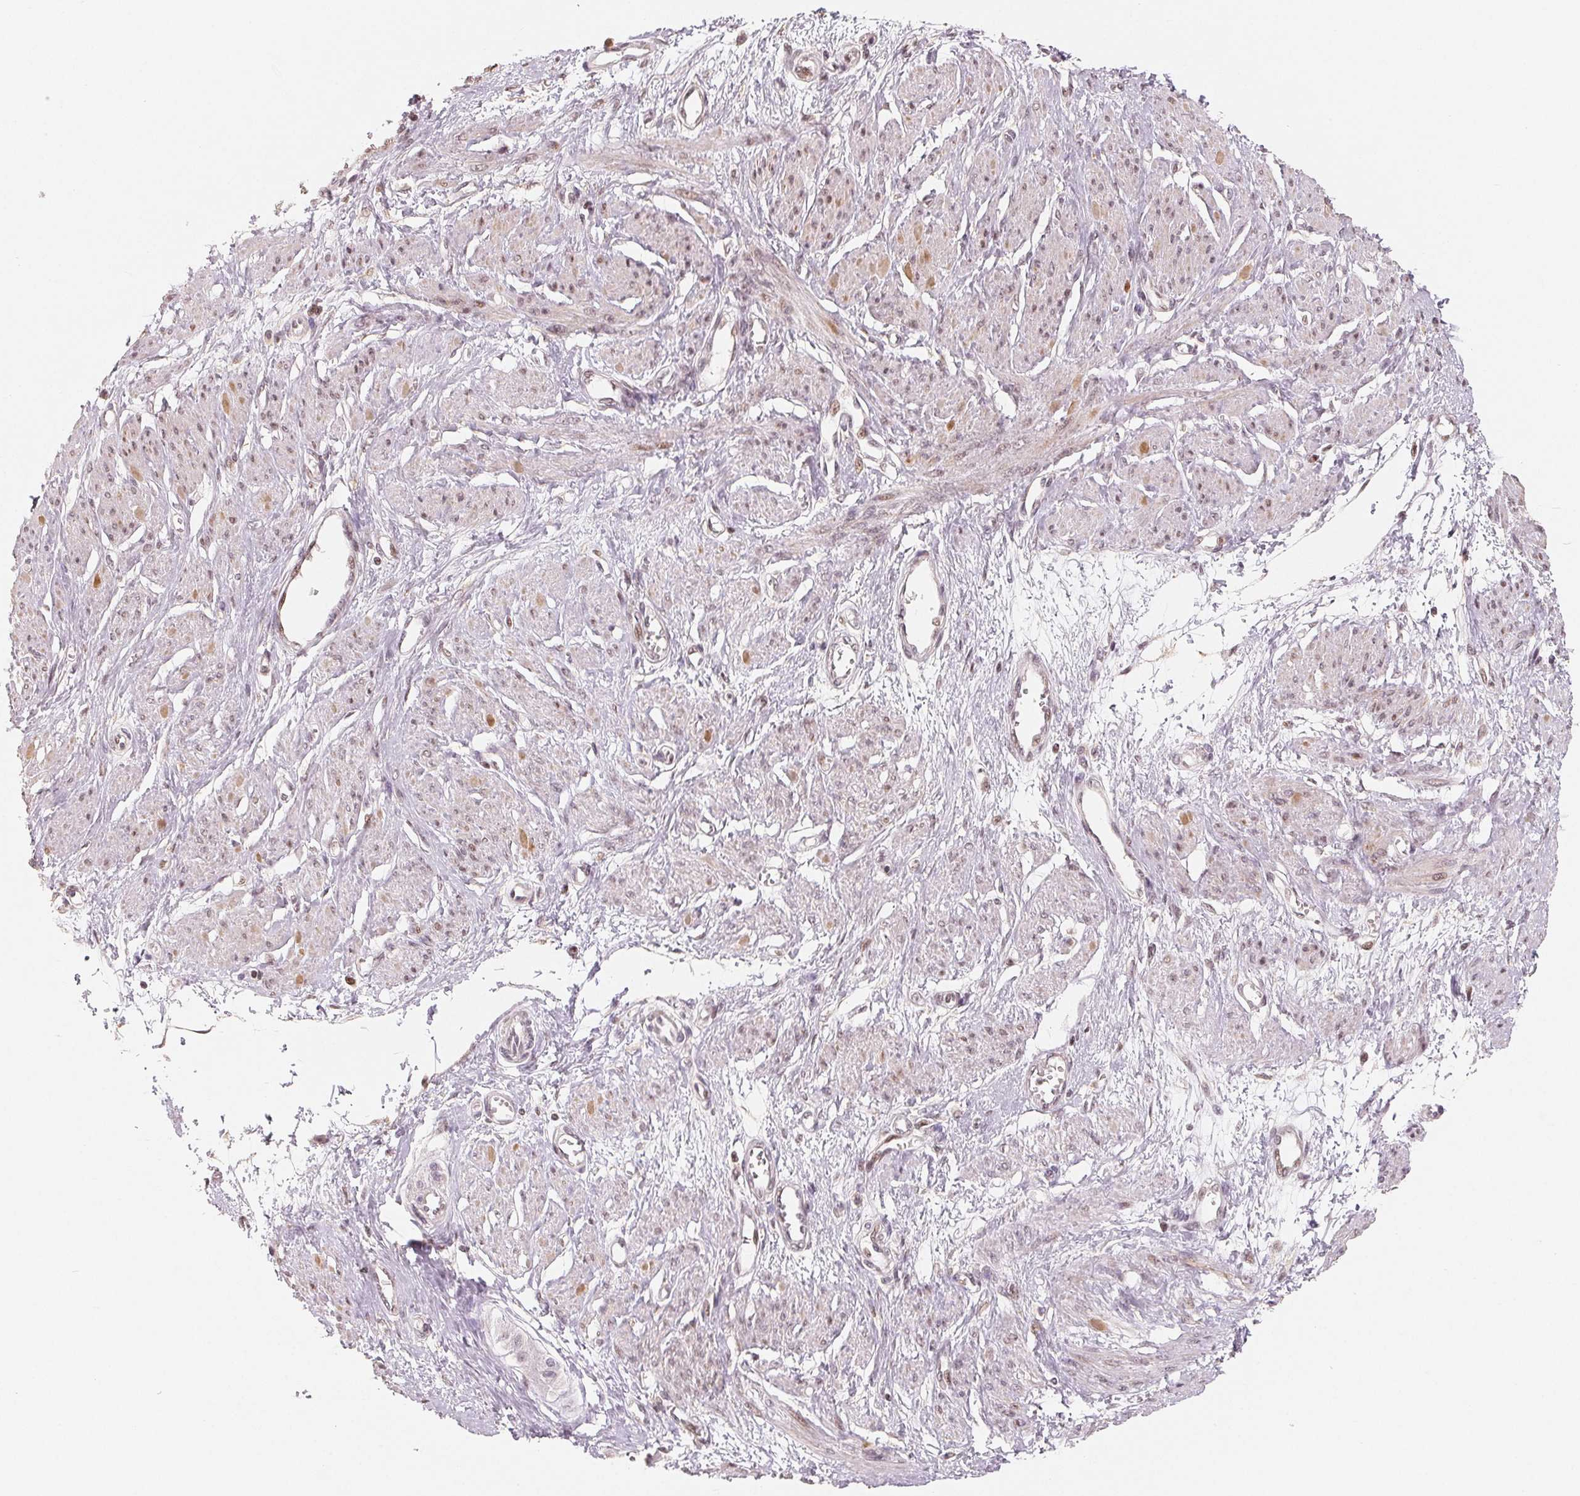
{"staining": {"intensity": "weak", "quantity": "25%-75%", "location": "nuclear"}, "tissue": "smooth muscle", "cell_type": "Smooth muscle cells", "image_type": "normal", "snomed": [{"axis": "morphology", "description": "Normal tissue, NOS"}, {"axis": "topography", "description": "Smooth muscle"}, {"axis": "topography", "description": "Uterus"}], "caption": "DAB immunohistochemical staining of normal human smooth muscle shows weak nuclear protein expression in approximately 25%-75% of smooth muscle cells.", "gene": "CCDC138", "patient": {"sex": "female", "age": 39}}